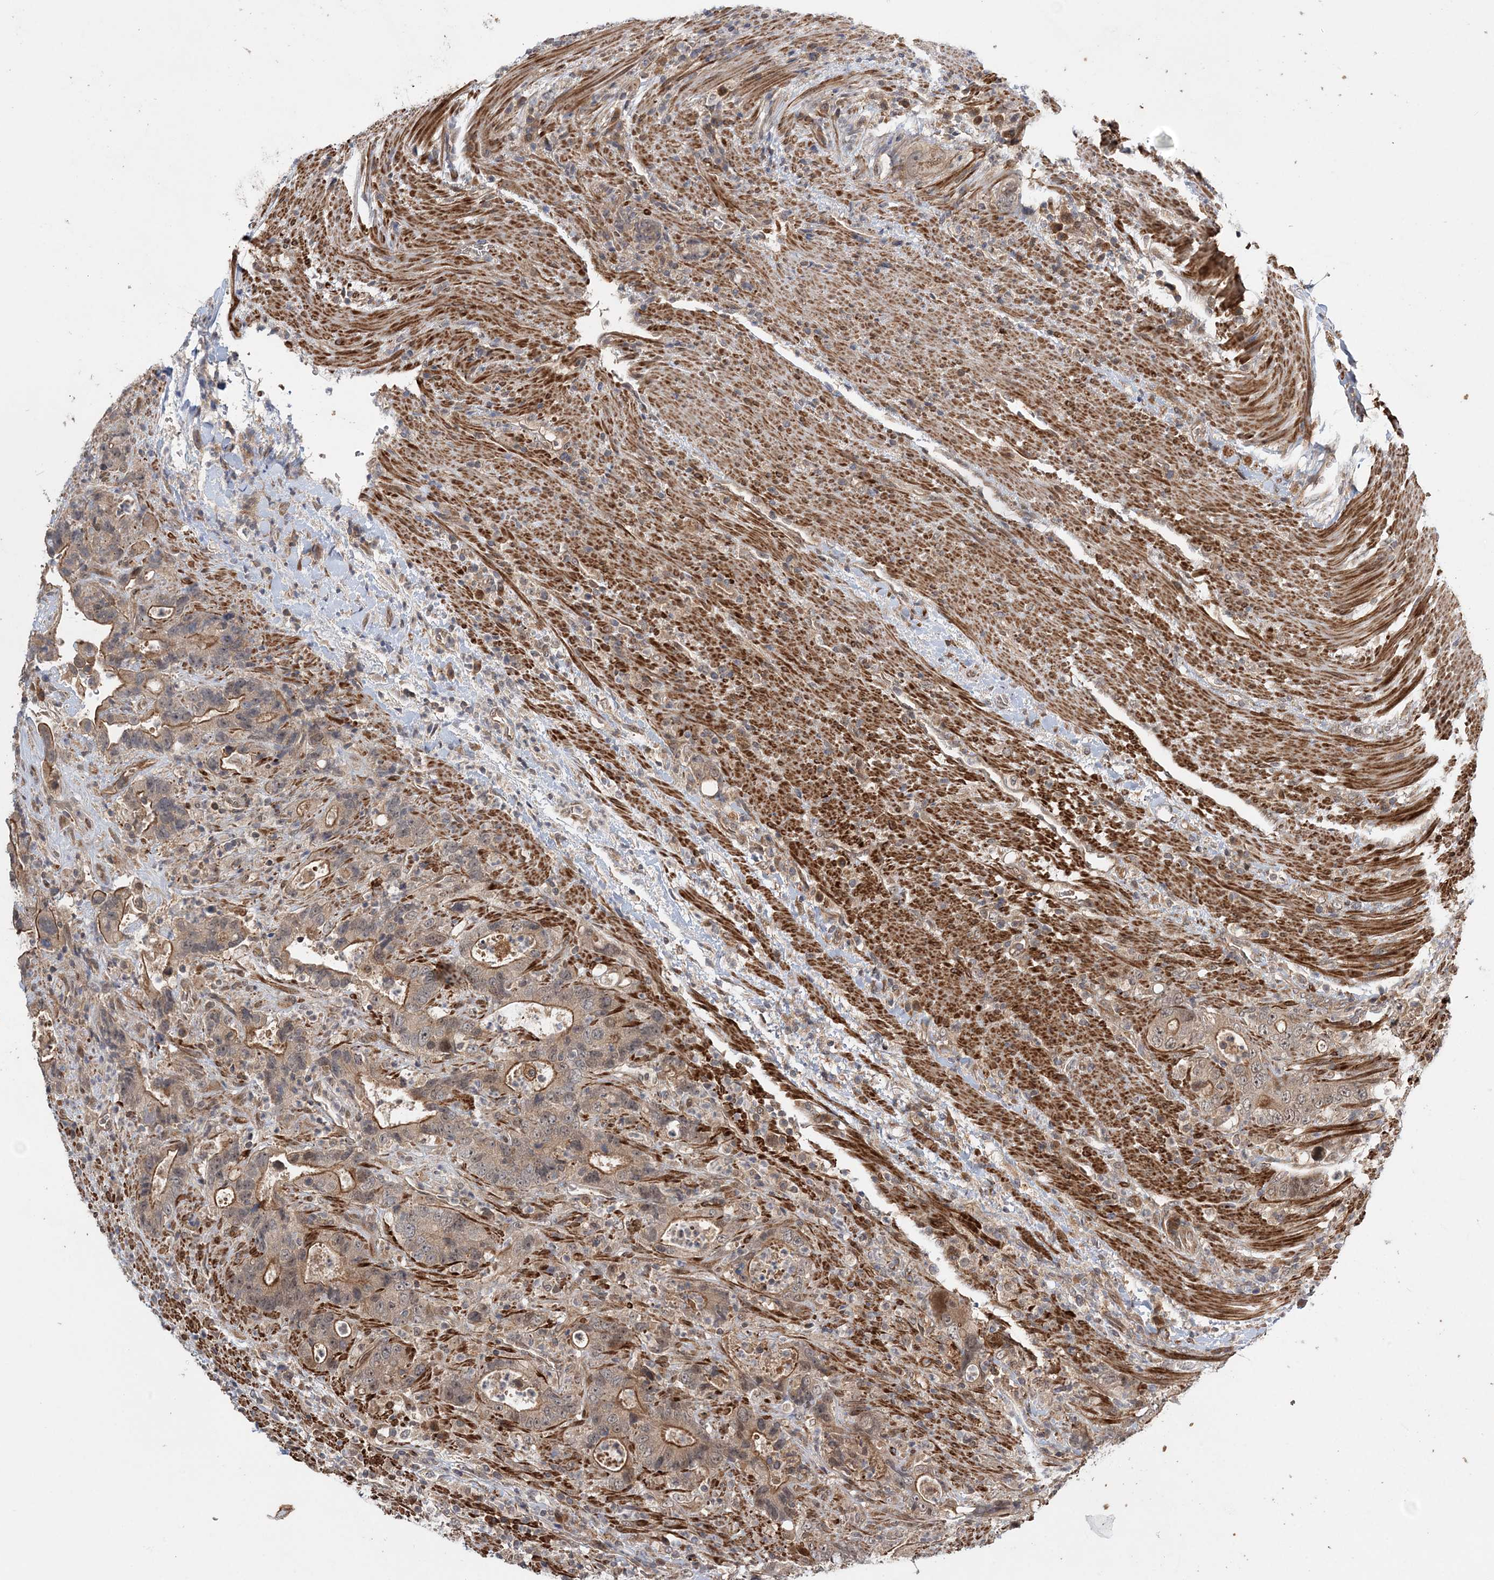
{"staining": {"intensity": "weak", "quantity": "25%-75%", "location": "cytoplasmic/membranous"}, "tissue": "colorectal cancer", "cell_type": "Tumor cells", "image_type": "cancer", "snomed": [{"axis": "morphology", "description": "Adenocarcinoma, NOS"}, {"axis": "topography", "description": "Colon"}], "caption": "An IHC histopathology image of tumor tissue is shown. Protein staining in brown labels weak cytoplasmic/membranous positivity in adenocarcinoma (colorectal) within tumor cells.", "gene": "UBTD2", "patient": {"sex": "female", "age": 75}}